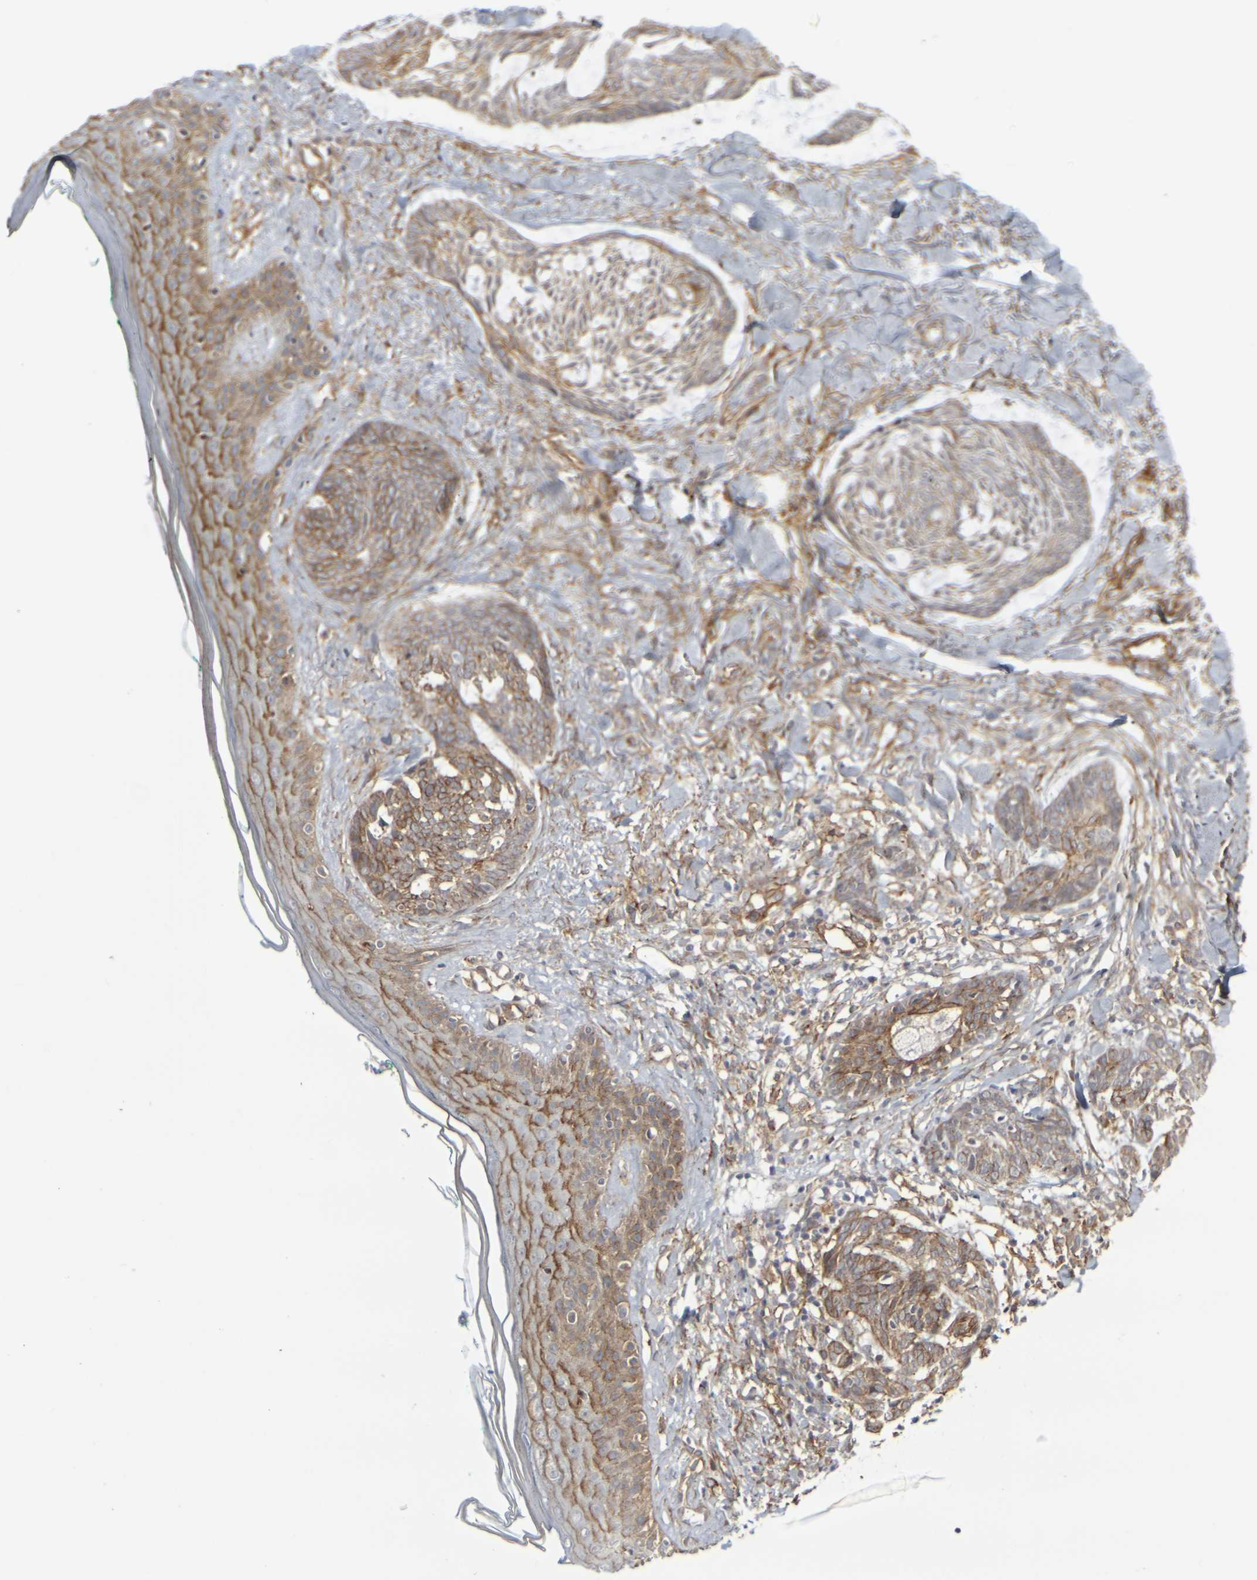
{"staining": {"intensity": "moderate", "quantity": ">75%", "location": "cytoplasmic/membranous"}, "tissue": "skin cancer", "cell_type": "Tumor cells", "image_type": "cancer", "snomed": [{"axis": "morphology", "description": "Basal cell carcinoma"}, {"axis": "topography", "description": "Skin"}], "caption": "IHC histopathology image of human skin cancer stained for a protein (brown), which demonstrates medium levels of moderate cytoplasmic/membranous positivity in about >75% of tumor cells.", "gene": "MYOF", "patient": {"sex": "male", "age": 43}}